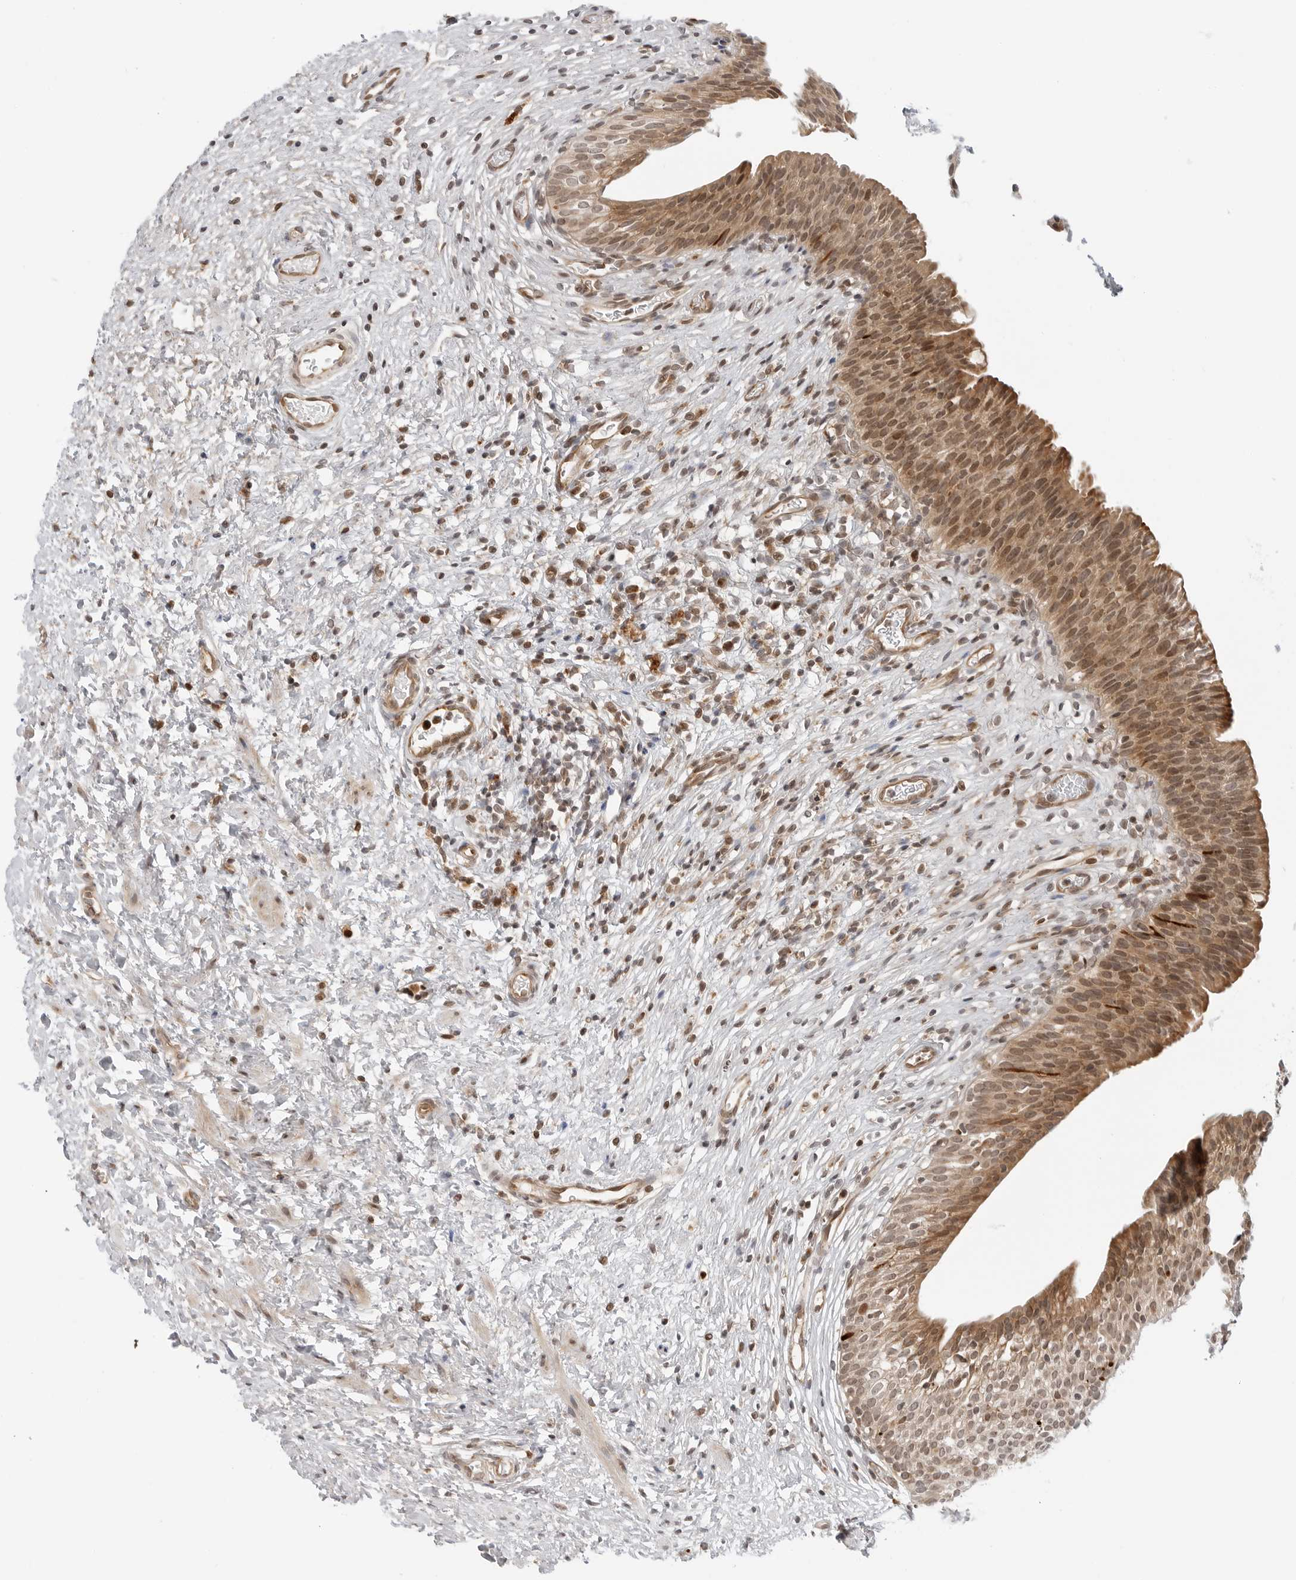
{"staining": {"intensity": "moderate", "quantity": ">75%", "location": "cytoplasmic/membranous,nuclear"}, "tissue": "urinary bladder", "cell_type": "Urothelial cells", "image_type": "normal", "snomed": [{"axis": "morphology", "description": "Normal tissue, NOS"}, {"axis": "topography", "description": "Urinary bladder"}], "caption": "IHC of unremarkable urinary bladder reveals medium levels of moderate cytoplasmic/membranous,nuclear expression in about >75% of urothelial cells. (DAB IHC with brightfield microscopy, high magnification).", "gene": "TIPRL", "patient": {"sex": "male", "age": 1}}